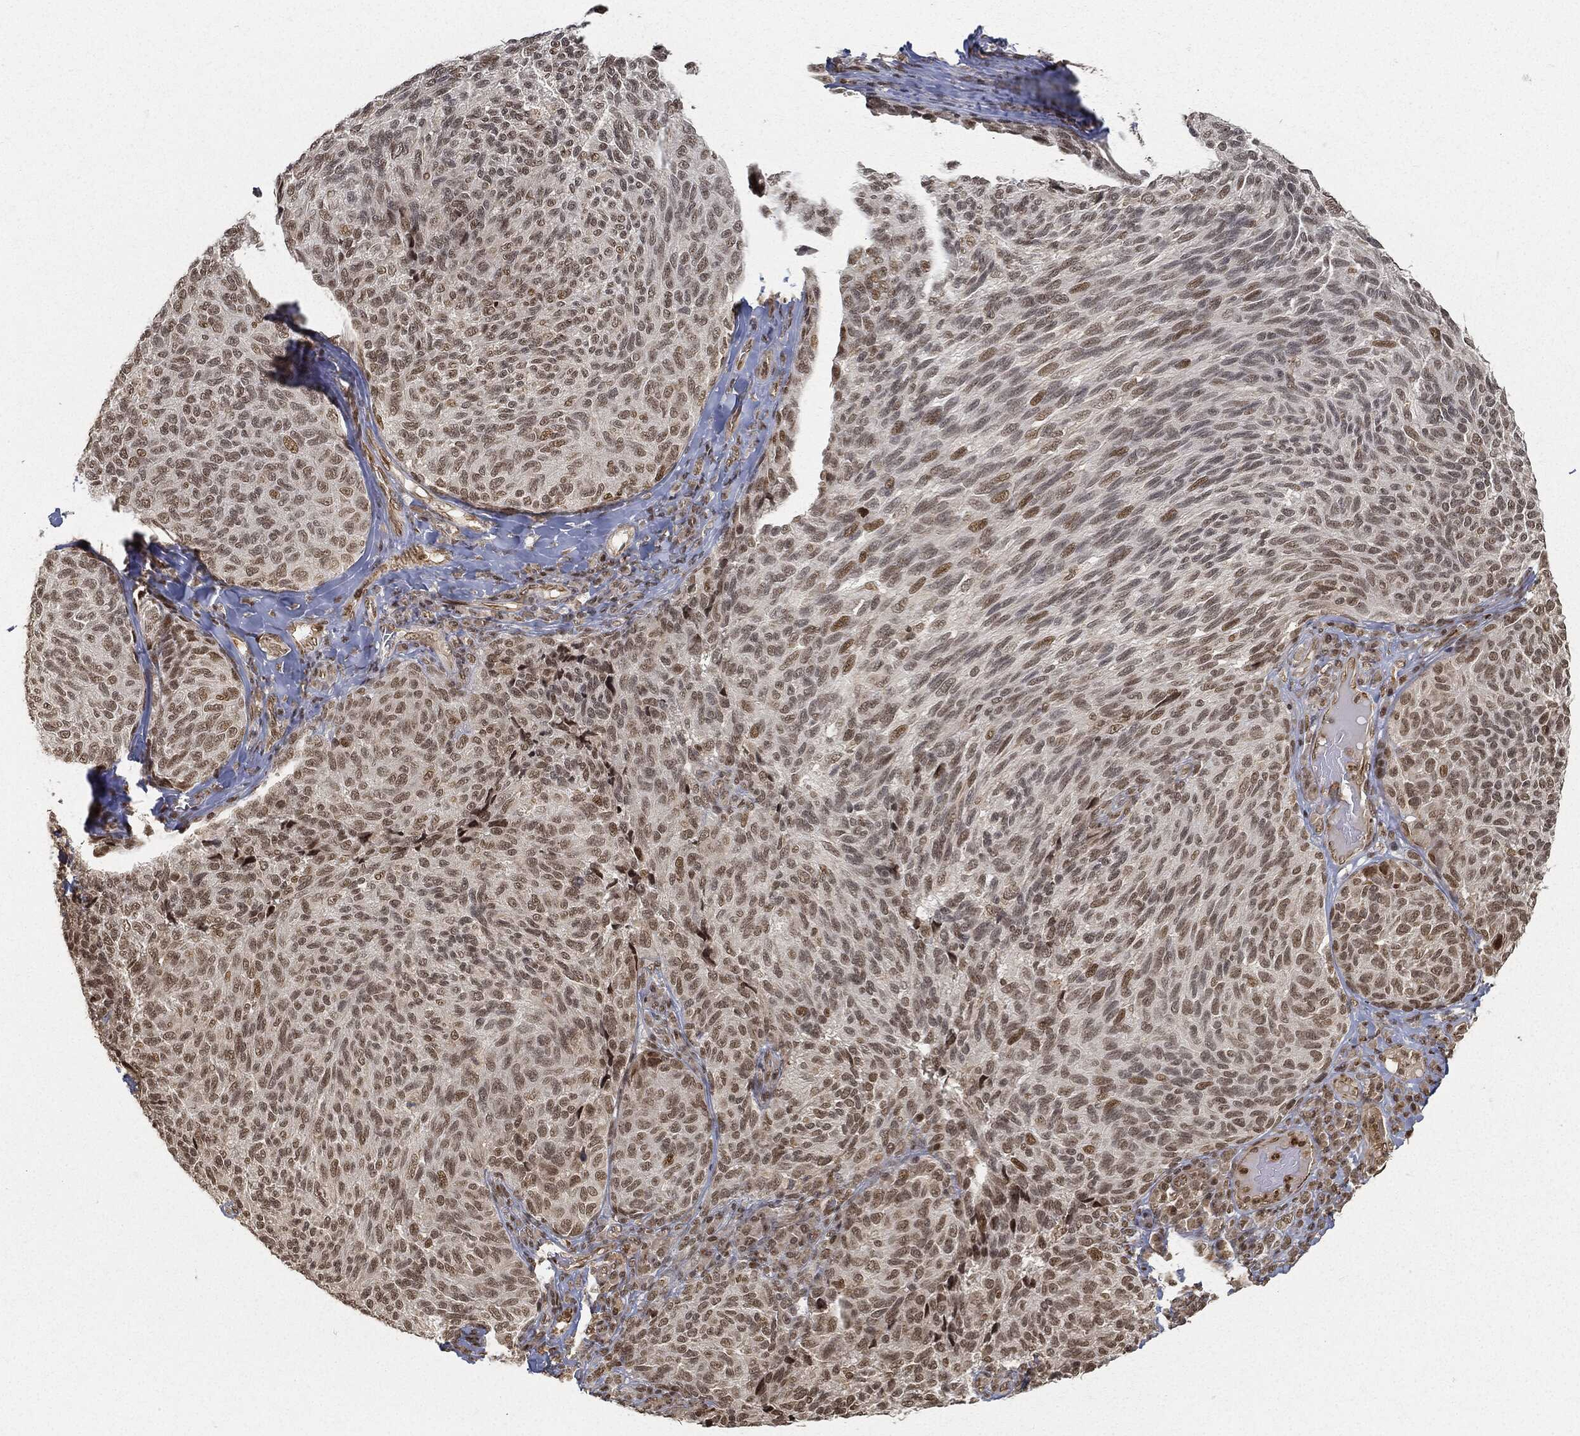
{"staining": {"intensity": "moderate", "quantity": "<25%", "location": "nuclear"}, "tissue": "melanoma", "cell_type": "Tumor cells", "image_type": "cancer", "snomed": [{"axis": "morphology", "description": "Malignant melanoma, NOS"}, {"axis": "topography", "description": "Skin"}], "caption": "Approximately <25% of tumor cells in malignant melanoma display moderate nuclear protein expression as visualized by brown immunohistochemical staining.", "gene": "CIB1", "patient": {"sex": "female", "age": 73}}